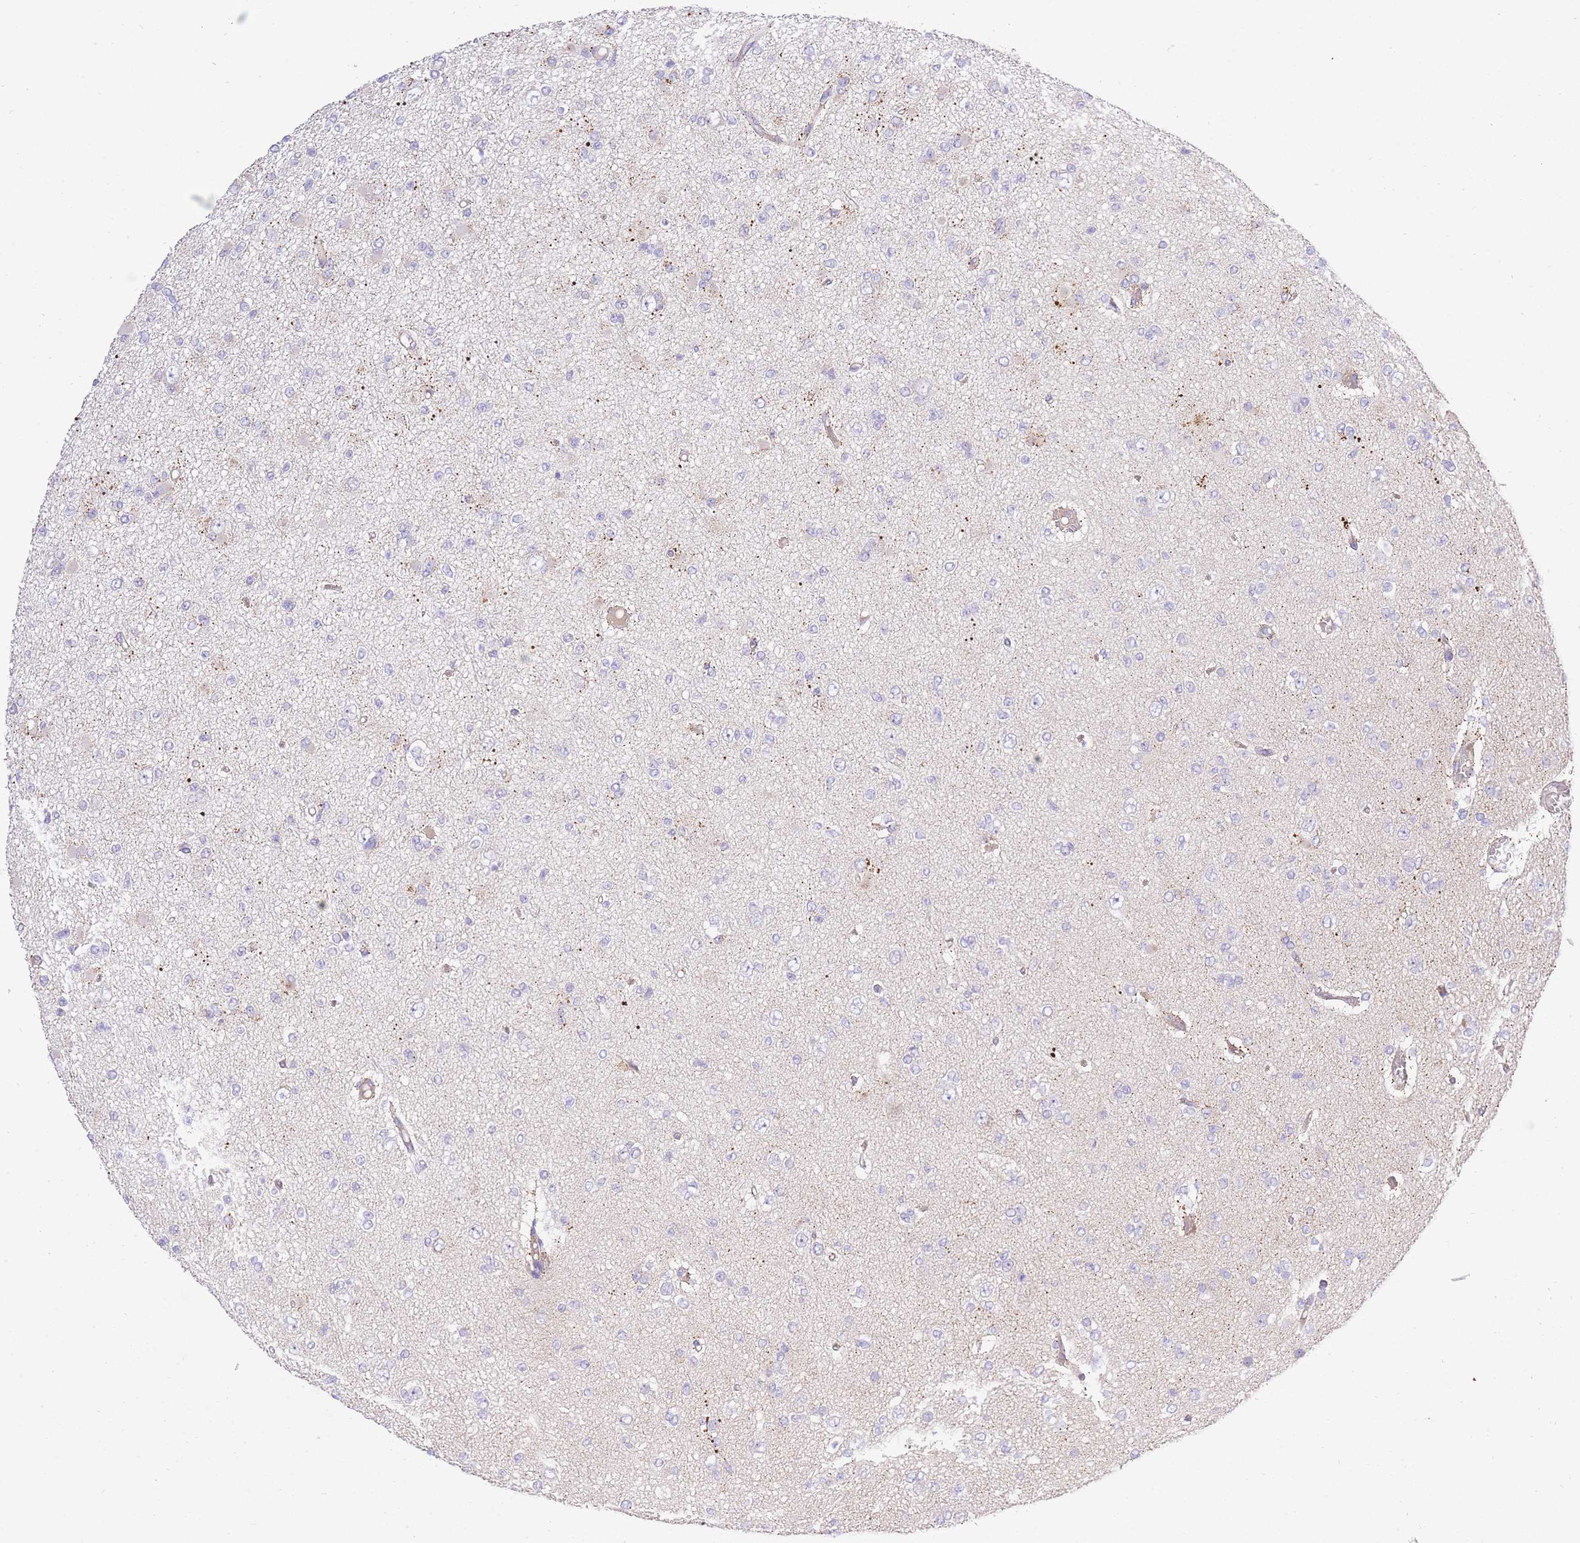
{"staining": {"intensity": "negative", "quantity": "none", "location": "none"}, "tissue": "glioma", "cell_type": "Tumor cells", "image_type": "cancer", "snomed": [{"axis": "morphology", "description": "Glioma, malignant, Low grade"}, {"axis": "topography", "description": "Brain"}], "caption": "Histopathology image shows no significant protein expression in tumor cells of glioma.", "gene": "INSYN2B", "patient": {"sex": "female", "age": 22}}